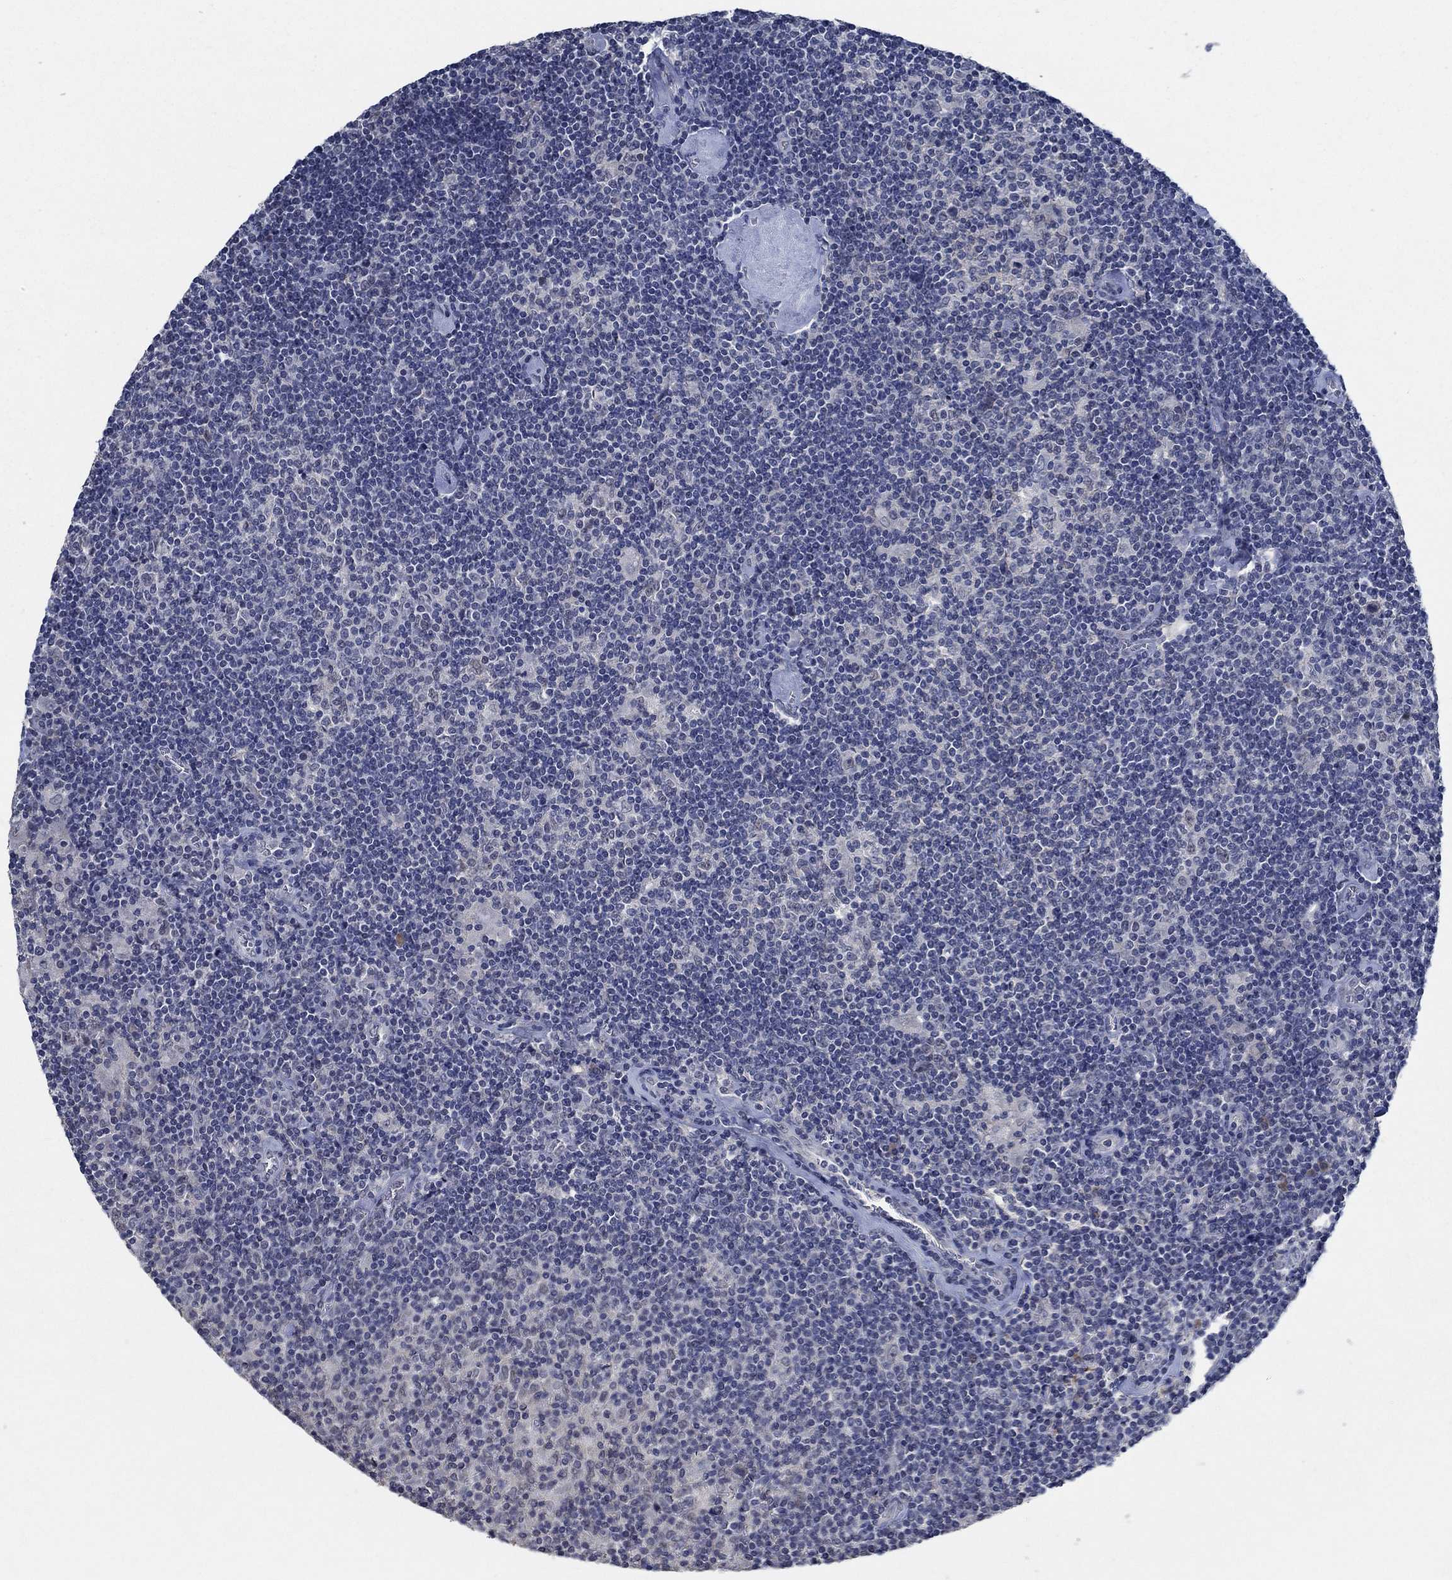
{"staining": {"intensity": "negative", "quantity": "none", "location": "none"}, "tissue": "lymphoma", "cell_type": "Tumor cells", "image_type": "cancer", "snomed": [{"axis": "morphology", "description": "Hodgkin's disease, NOS"}, {"axis": "topography", "description": "Lymph node"}], "caption": "A high-resolution micrograph shows IHC staining of Hodgkin's disease, which reveals no significant expression in tumor cells.", "gene": "OBSCN", "patient": {"sex": "male", "age": 40}}